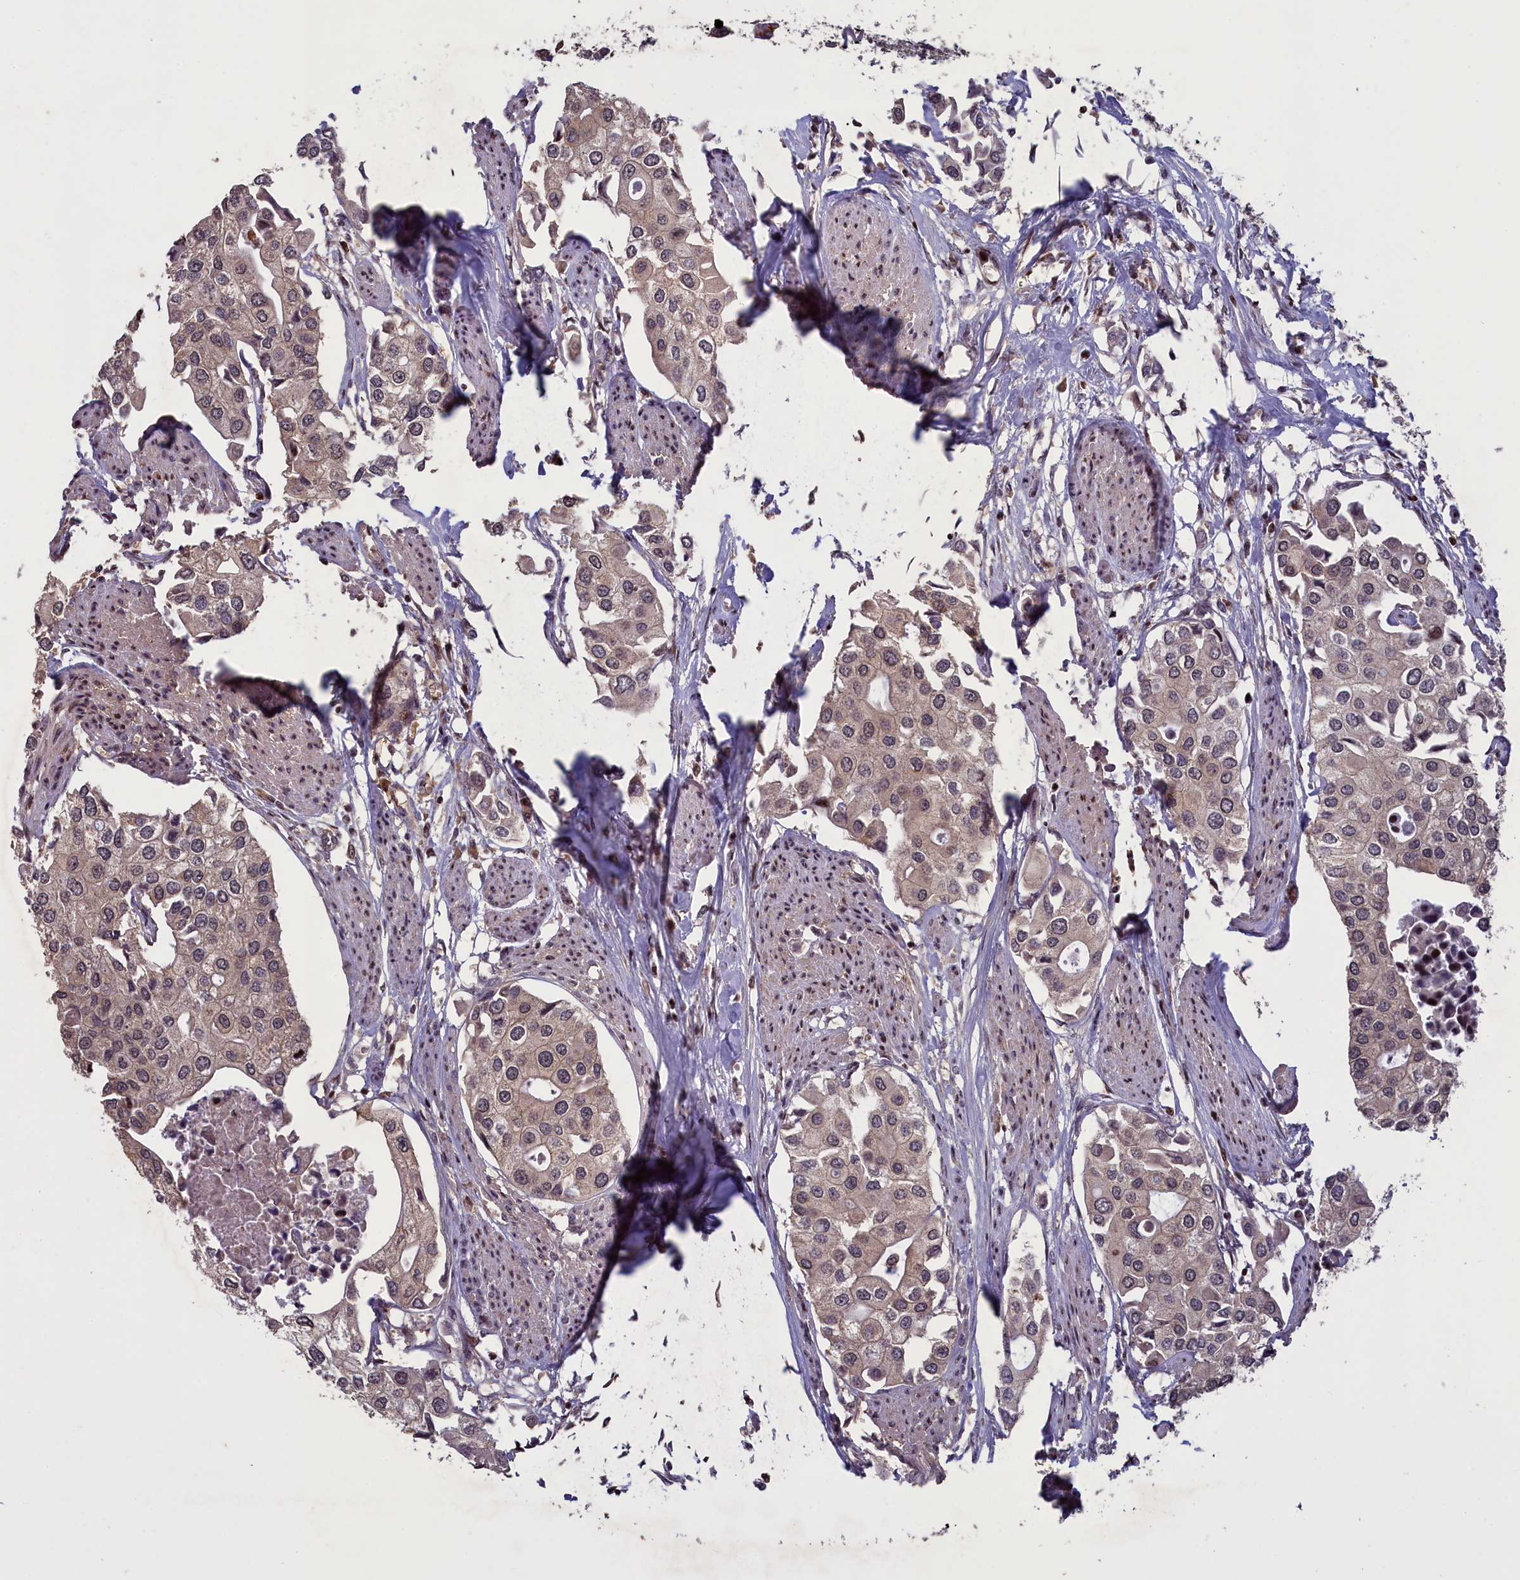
{"staining": {"intensity": "weak", "quantity": "<25%", "location": "nuclear"}, "tissue": "urothelial cancer", "cell_type": "Tumor cells", "image_type": "cancer", "snomed": [{"axis": "morphology", "description": "Urothelial carcinoma, High grade"}, {"axis": "topography", "description": "Urinary bladder"}], "caption": "The IHC photomicrograph has no significant expression in tumor cells of urothelial cancer tissue.", "gene": "NUBP1", "patient": {"sex": "male", "age": 64}}